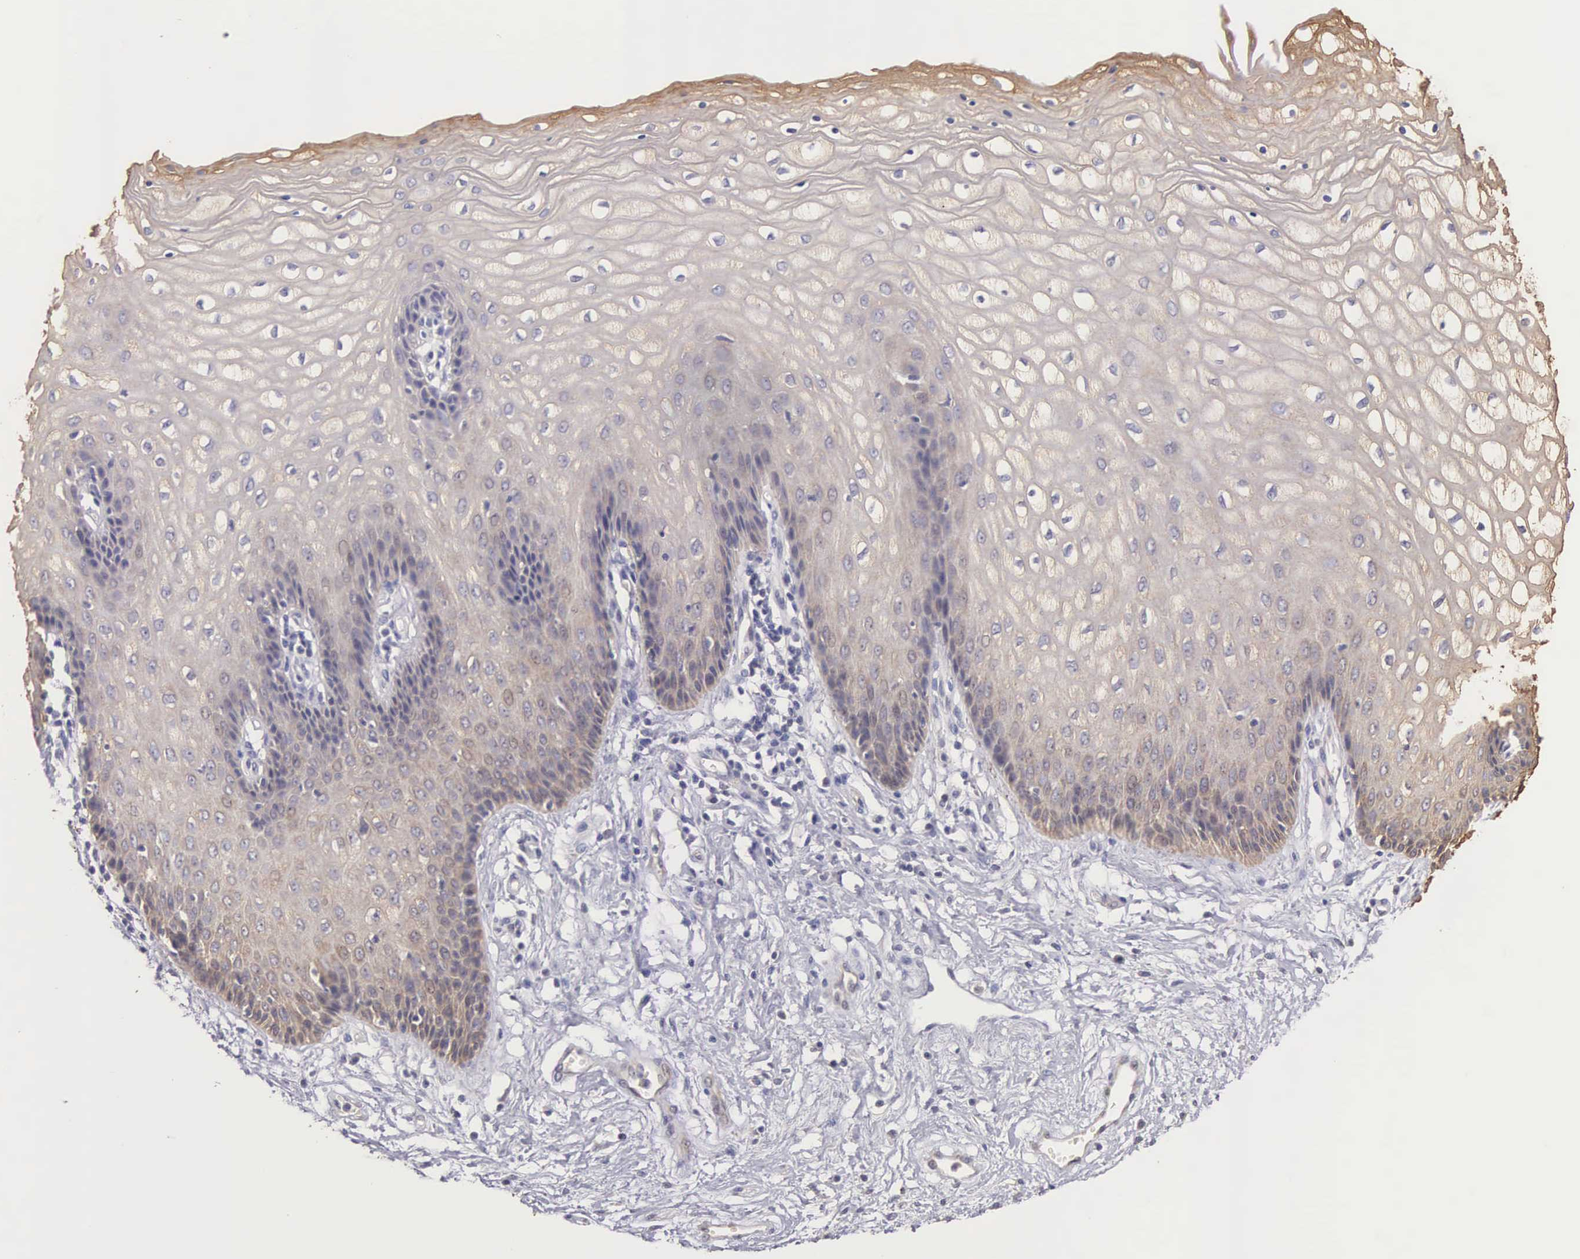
{"staining": {"intensity": "weak", "quantity": ">75%", "location": "cytoplasmic/membranous"}, "tissue": "vagina", "cell_type": "Squamous epithelial cells", "image_type": "normal", "snomed": [{"axis": "morphology", "description": "Normal tissue, NOS"}, {"axis": "topography", "description": "Vagina"}], "caption": "High-magnification brightfield microscopy of benign vagina stained with DAB (3,3'-diaminobenzidine) (brown) and counterstained with hematoxylin (blue). squamous epithelial cells exhibit weak cytoplasmic/membranous staining is present in about>75% of cells.", "gene": "PIR", "patient": {"sex": "female", "age": 34}}